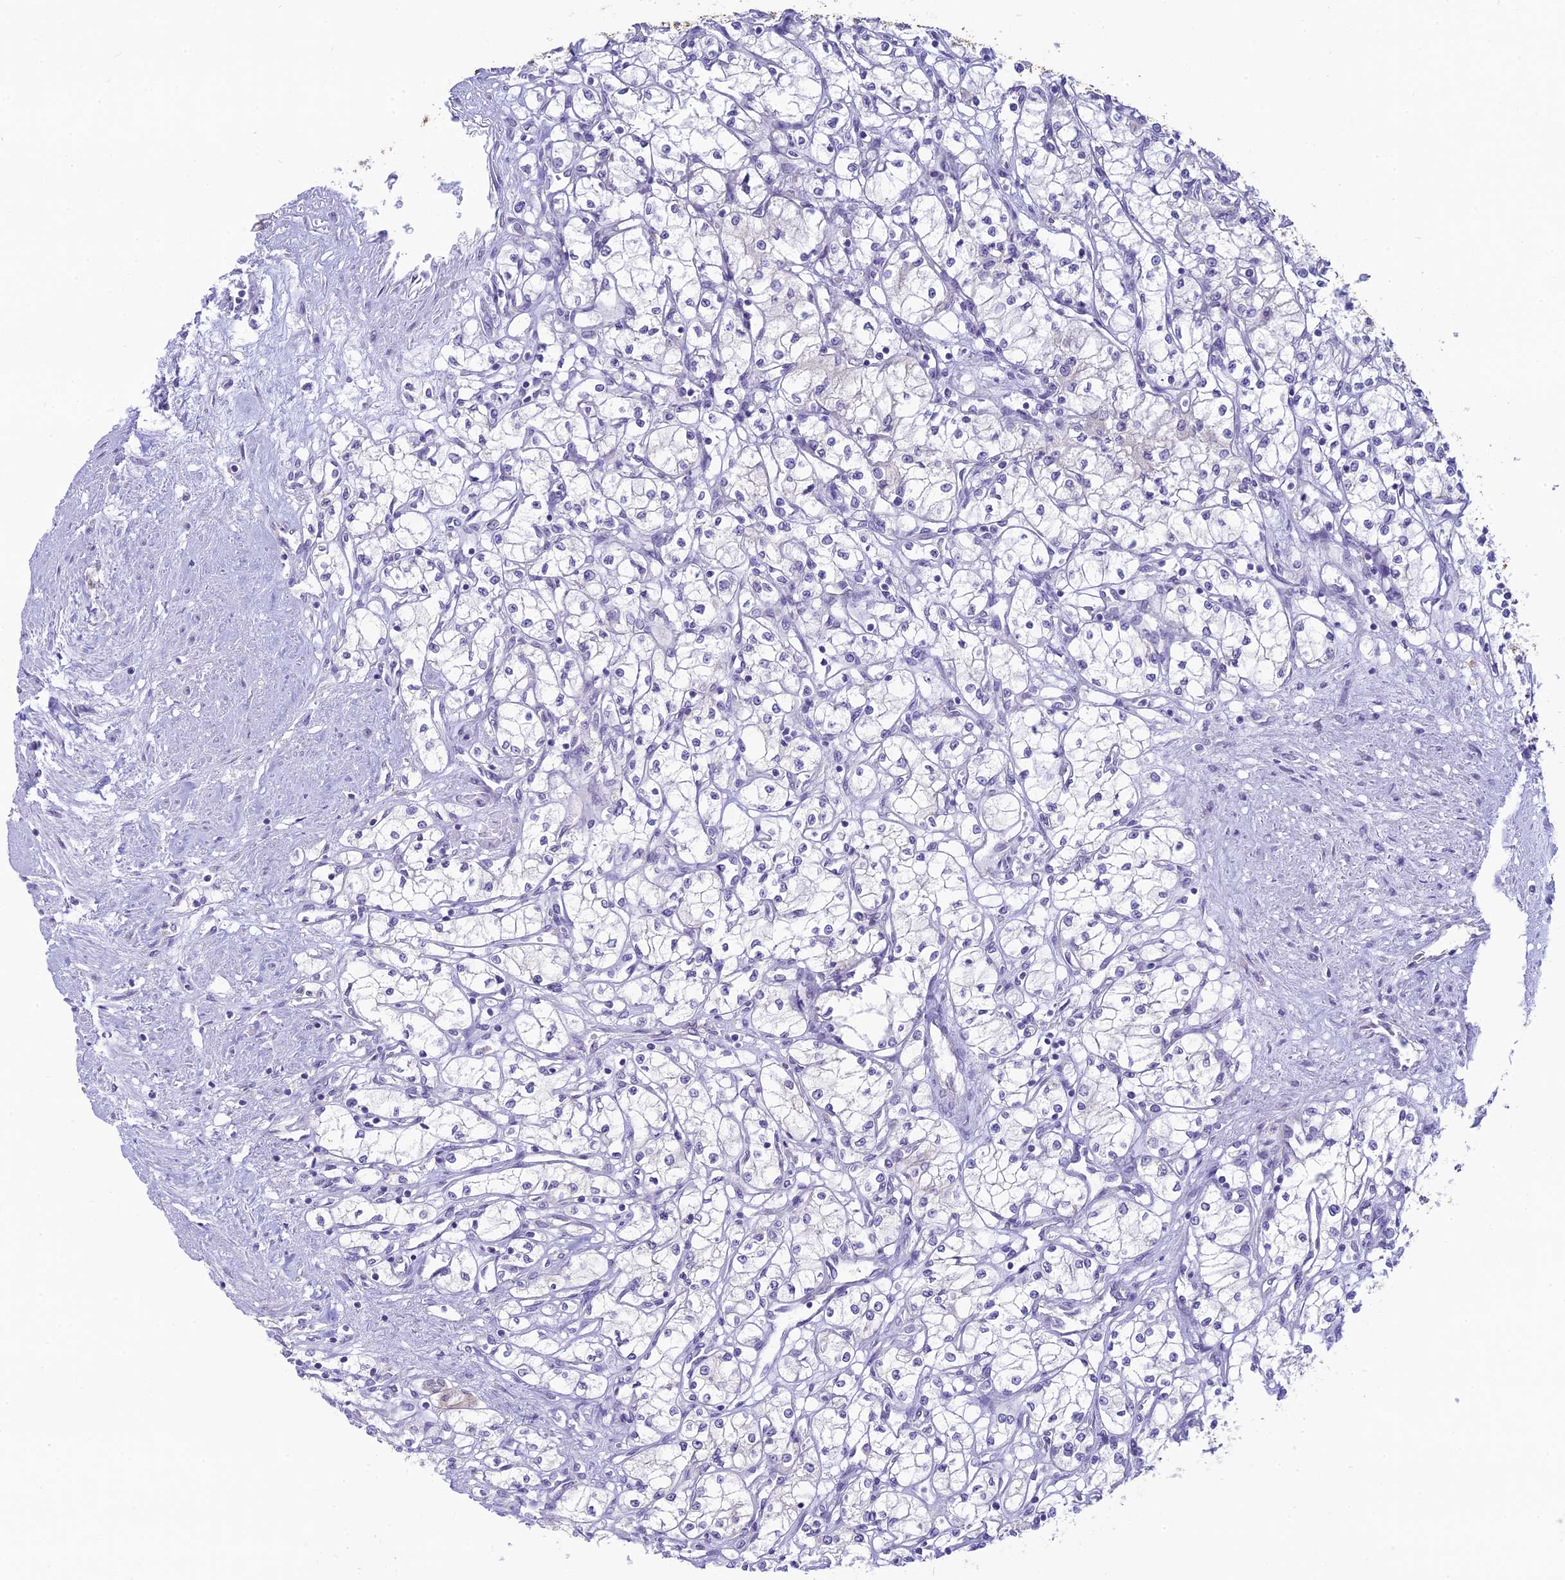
{"staining": {"intensity": "negative", "quantity": "none", "location": "none"}, "tissue": "renal cancer", "cell_type": "Tumor cells", "image_type": "cancer", "snomed": [{"axis": "morphology", "description": "Adenocarcinoma, NOS"}, {"axis": "topography", "description": "Kidney"}], "caption": "Adenocarcinoma (renal) was stained to show a protein in brown. There is no significant expression in tumor cells.", "gene": "SKIC8", "patient": {"sex": "male", "age": 59}}